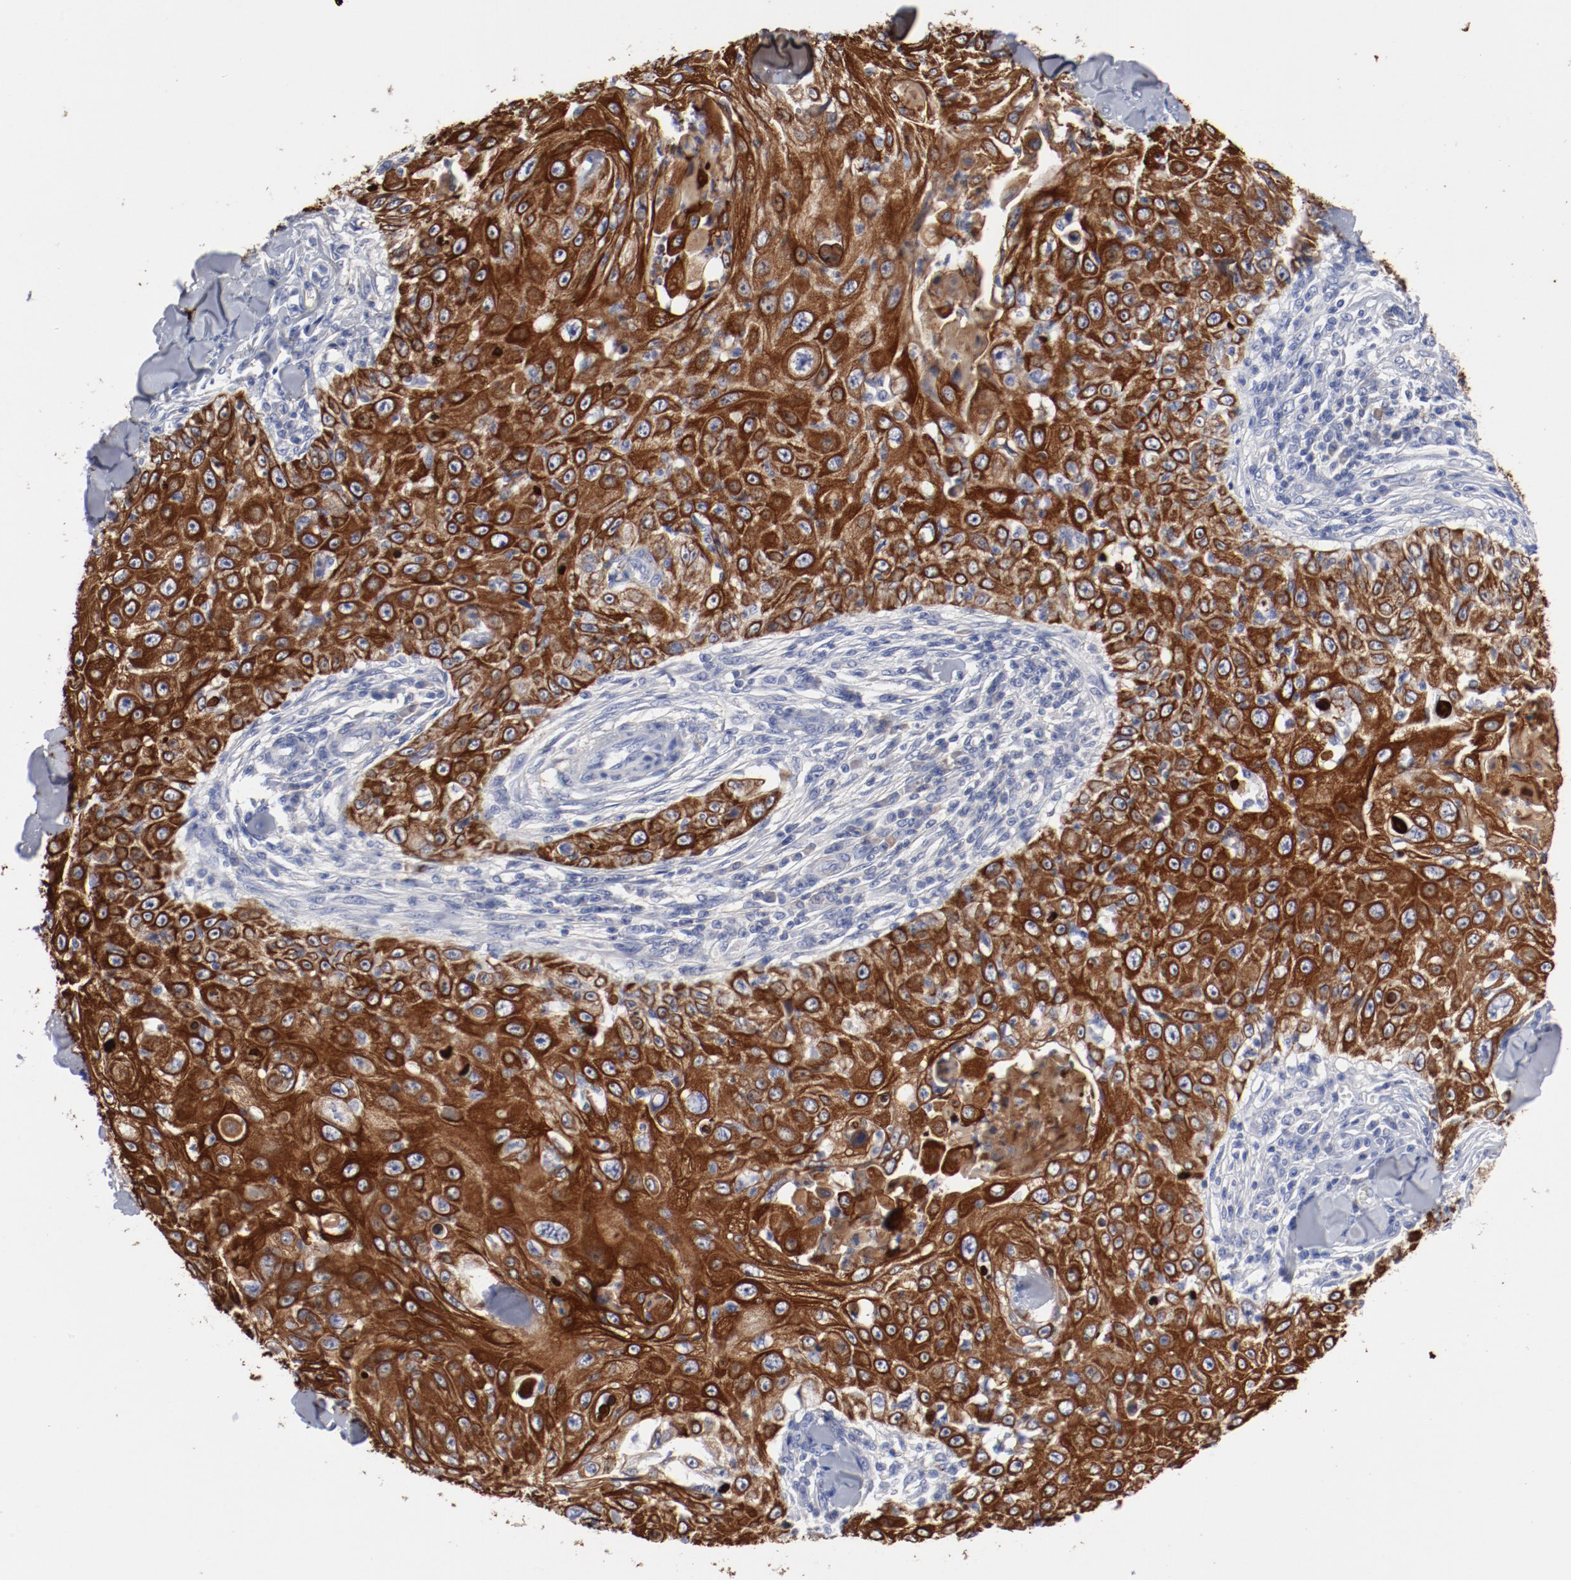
{"staining": {"intensity": "strong", "quantity": ">75%", "location": "cytoplasmic/membranous"}, "tissue": "skin cancer", "cell_type": "Tumor cells", "image_type": "cancer", "snomed": [{"axis": "morphology", "description": "Squamous cell carcinoma, NOS"}, {"axis": "topography", "description": "Skin"}], "caption": "Immunohistochemical staining of human skin cancer (squamous cell carcinoma) reveals high levels of strong cytoplasmic/membranous protein expression in about >75% of tumor cells. (DAB = brown stain, brightfield microscopy at high magnification).", "gene": "TSPAN6", "patient": {"sex": "male", "age": 86}}